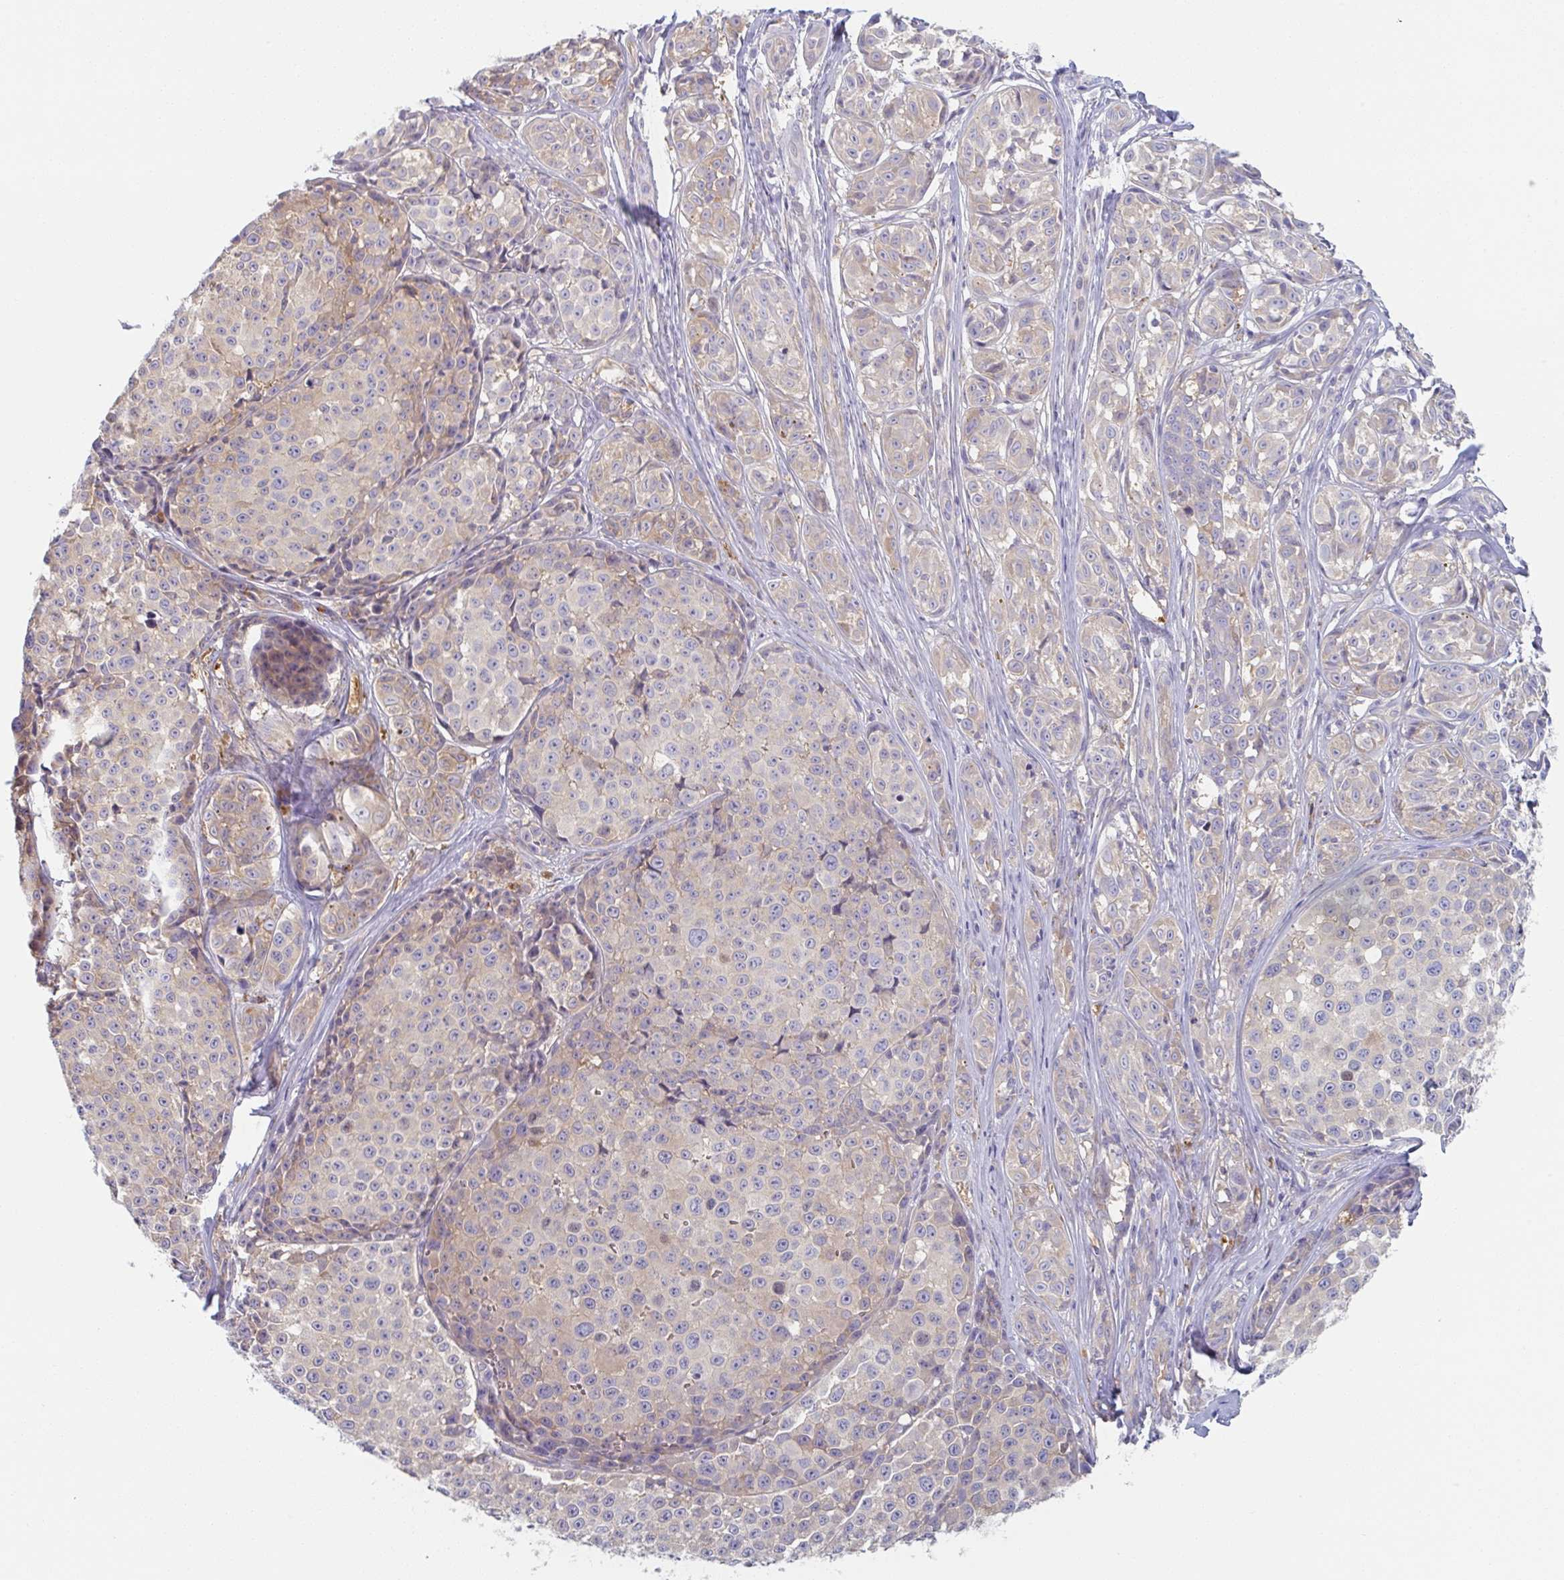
{"staining": {"intensity": "weak", "quantity": "<25%", "location": "cytoplasmic/membranous"}, "tissue": "melanoma", "cell_type": "Tumor cells", "image_type": "cancer", "snomed": [{"axis": "morphology", "description": "Malignant melanoma, NOS"}, {"axis": "topography", "description": "Skin"}], "caption": "The micrograph shows no staining of tumor cells in melanoma.", "gene": "AMPD2", "patient": {"sex": "female", "age": 35}}